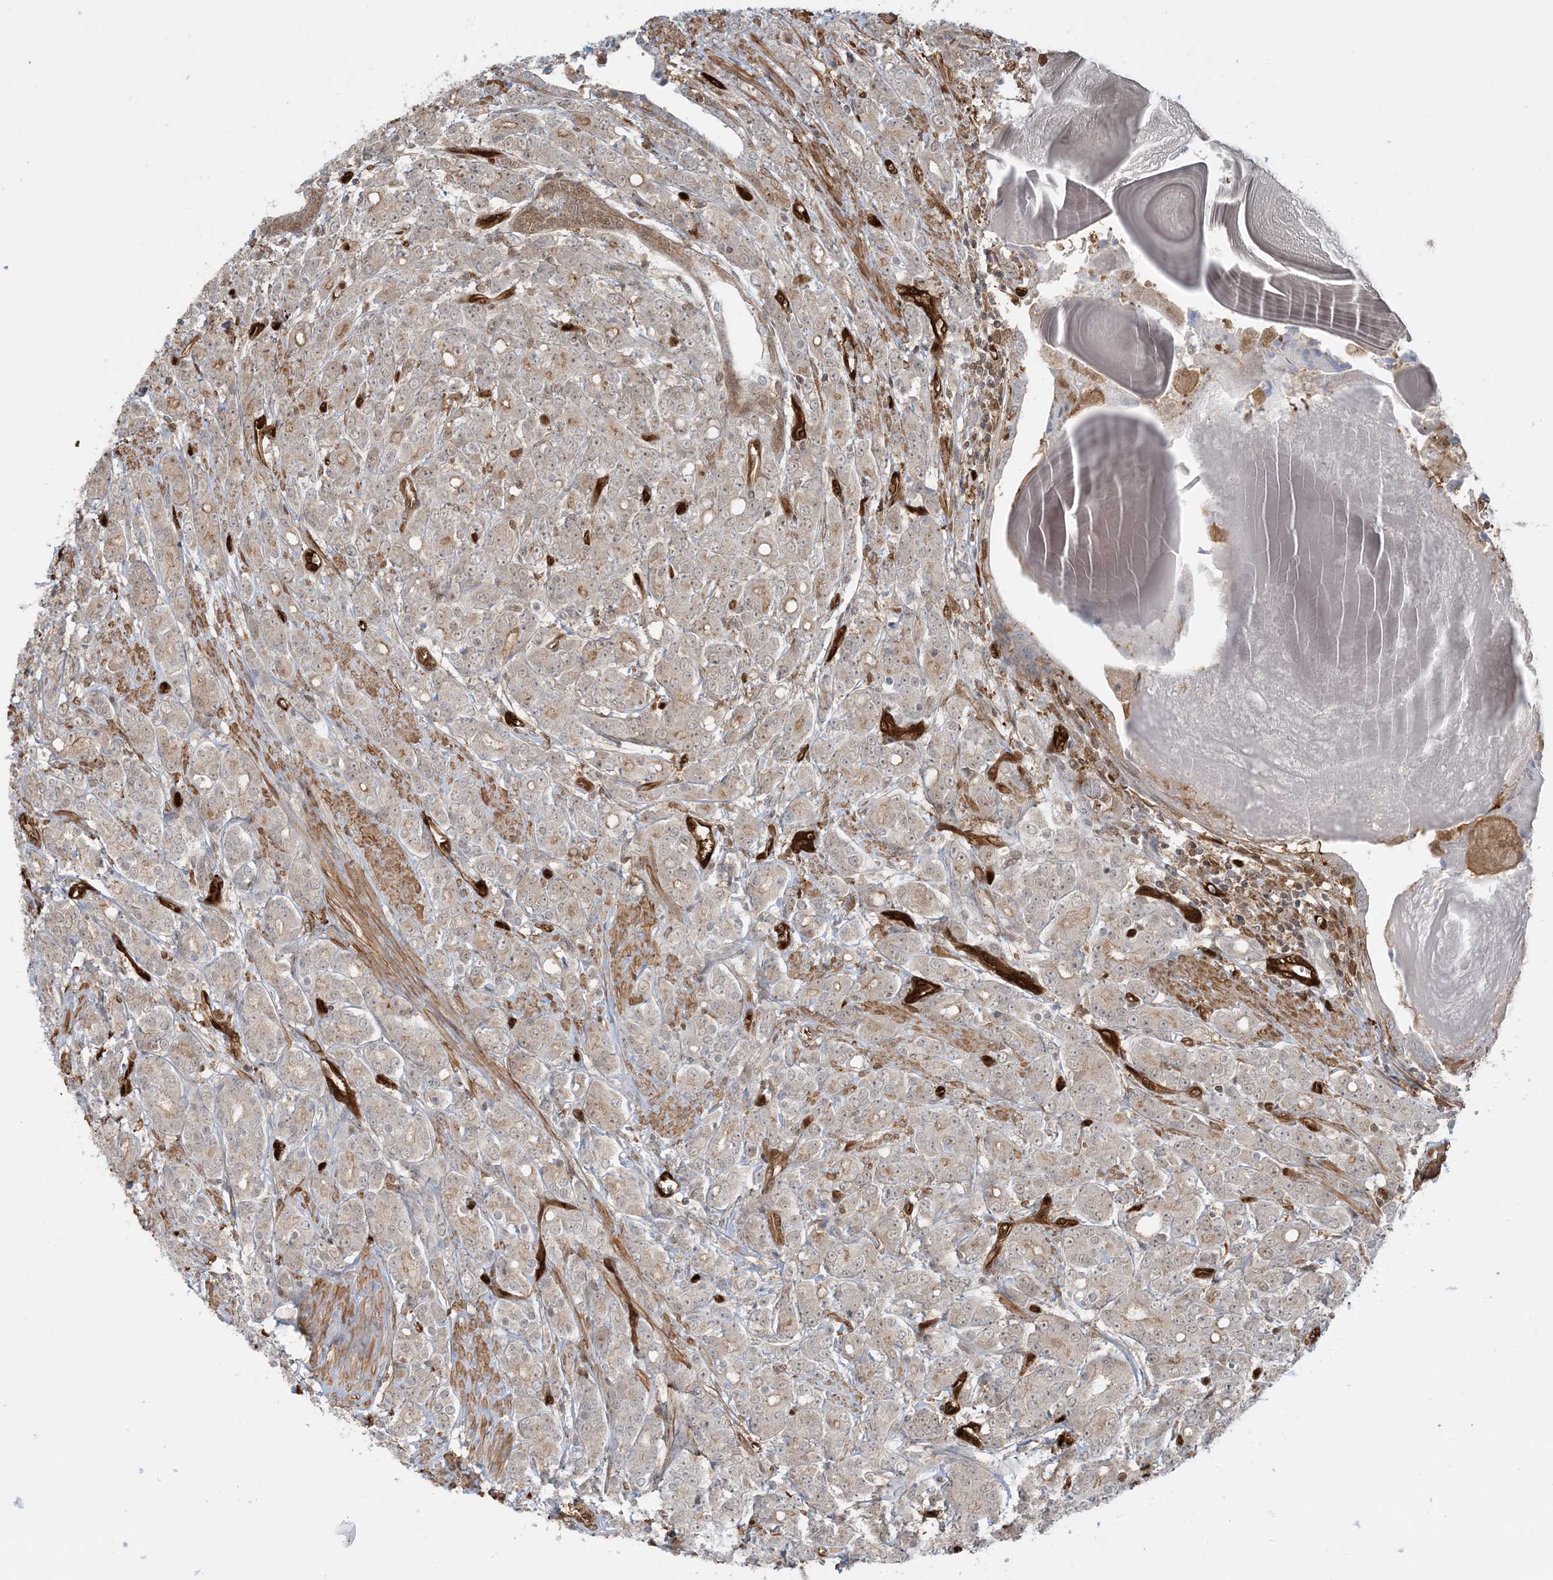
{"staining": {"intensity": "weak", "quantity": "25%-75%", "location": "cytoplasmic/membranous"}, "tissue": "prostate cancer", "cell_type": "Tumor cells", "image_type": "cancer", "snomed": [{"axis": "morphology", "description": "Adenocarcinoma, High grade"}, {"axis": "topography", "description": "Prostate"}], "caption": "Immunohistochemical staining of human high-grade adenocarcinoma (prostate) reveals weak cytoplasmic/membranous protein staining in approximately 25%-75% of tumor cells.", "gene": "PPM1F", "patient": {"sex": "male", "age": 62}}